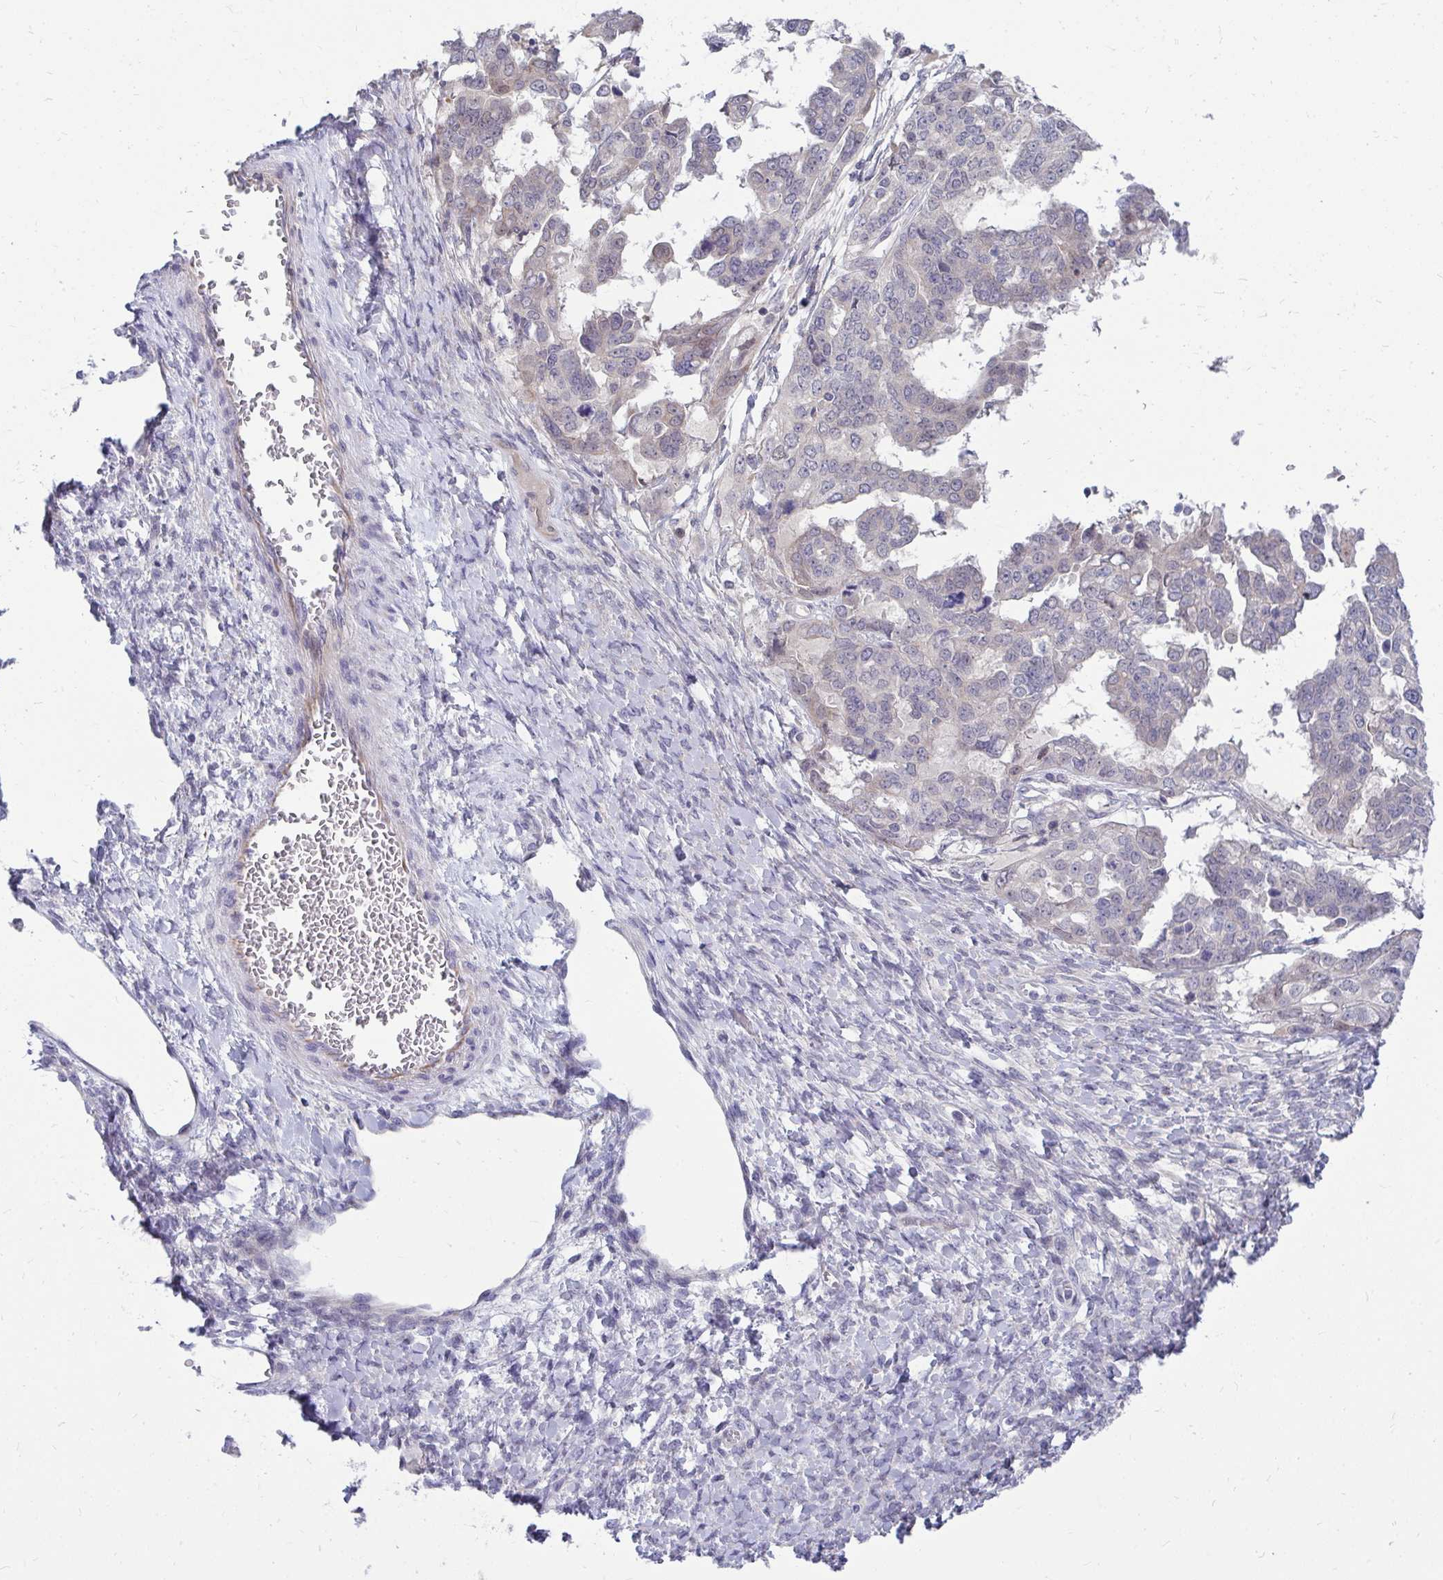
{"staining": {"intensity": "negative", "quantity": "none", "location": "none"}, "tissue": "ovarian cancer", "cell_type": "Tumor cells", "image_type": "cancer", "snomed": [{"axis": "morphology", "description": "Cystadenocarcinoma, serous, NOS"}, {"axis": "topography", "description": "Ovary"}], "caption": "Immunohistochemistry image of human ovarian cancer (serous cystadenocarcinoma) stained for a protein (brown), which demonstrates no expression in tumor cells.", "gene": "MROH8", "patient": {"sex": "female", "age": 53}}